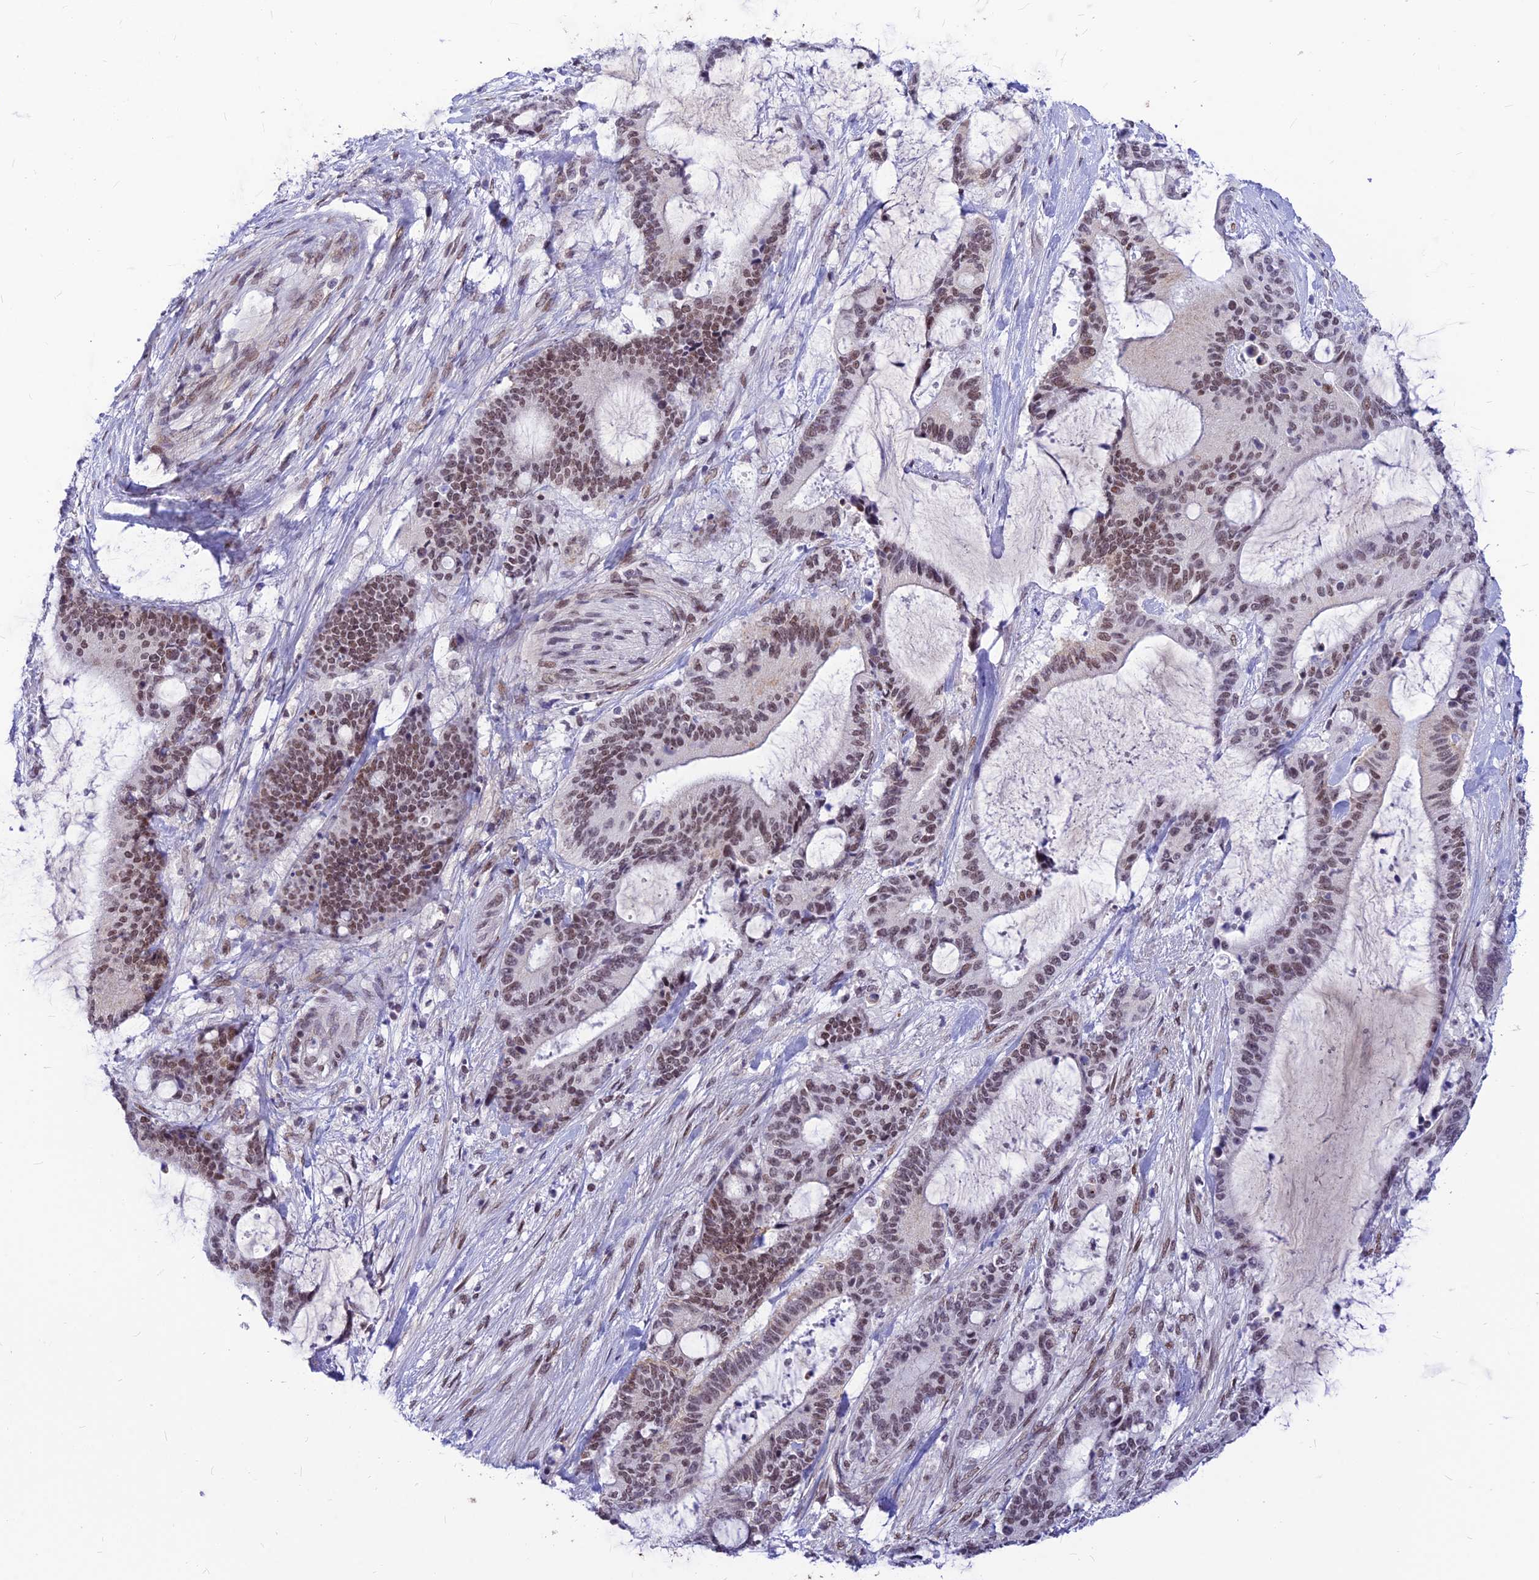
{"staining": {"intensity": "moderate", "quantity": ">75%", "location": "nuclear"}, "tissue": "liver cancer", "cell_type": "Tumor cells", "image_type": "cancer", "snomed": [{"axis": "morphology", "description": "Normal tissue, NOS"}, {"axis": "morphology", "description": "Cholangiocarcinoma"}, {"axis": "topography", "description": "Liver"}, {"axis": "topography", "description": "Peripheral nerve tissue"}], "caption": "Tumor cells demonstrate medium levels of moderate nuclear expression in about >75% of cells in liver cholangiocarcinoma.", "gene": "KCTD13", "patient": {"sex": "female", "age": 73}}